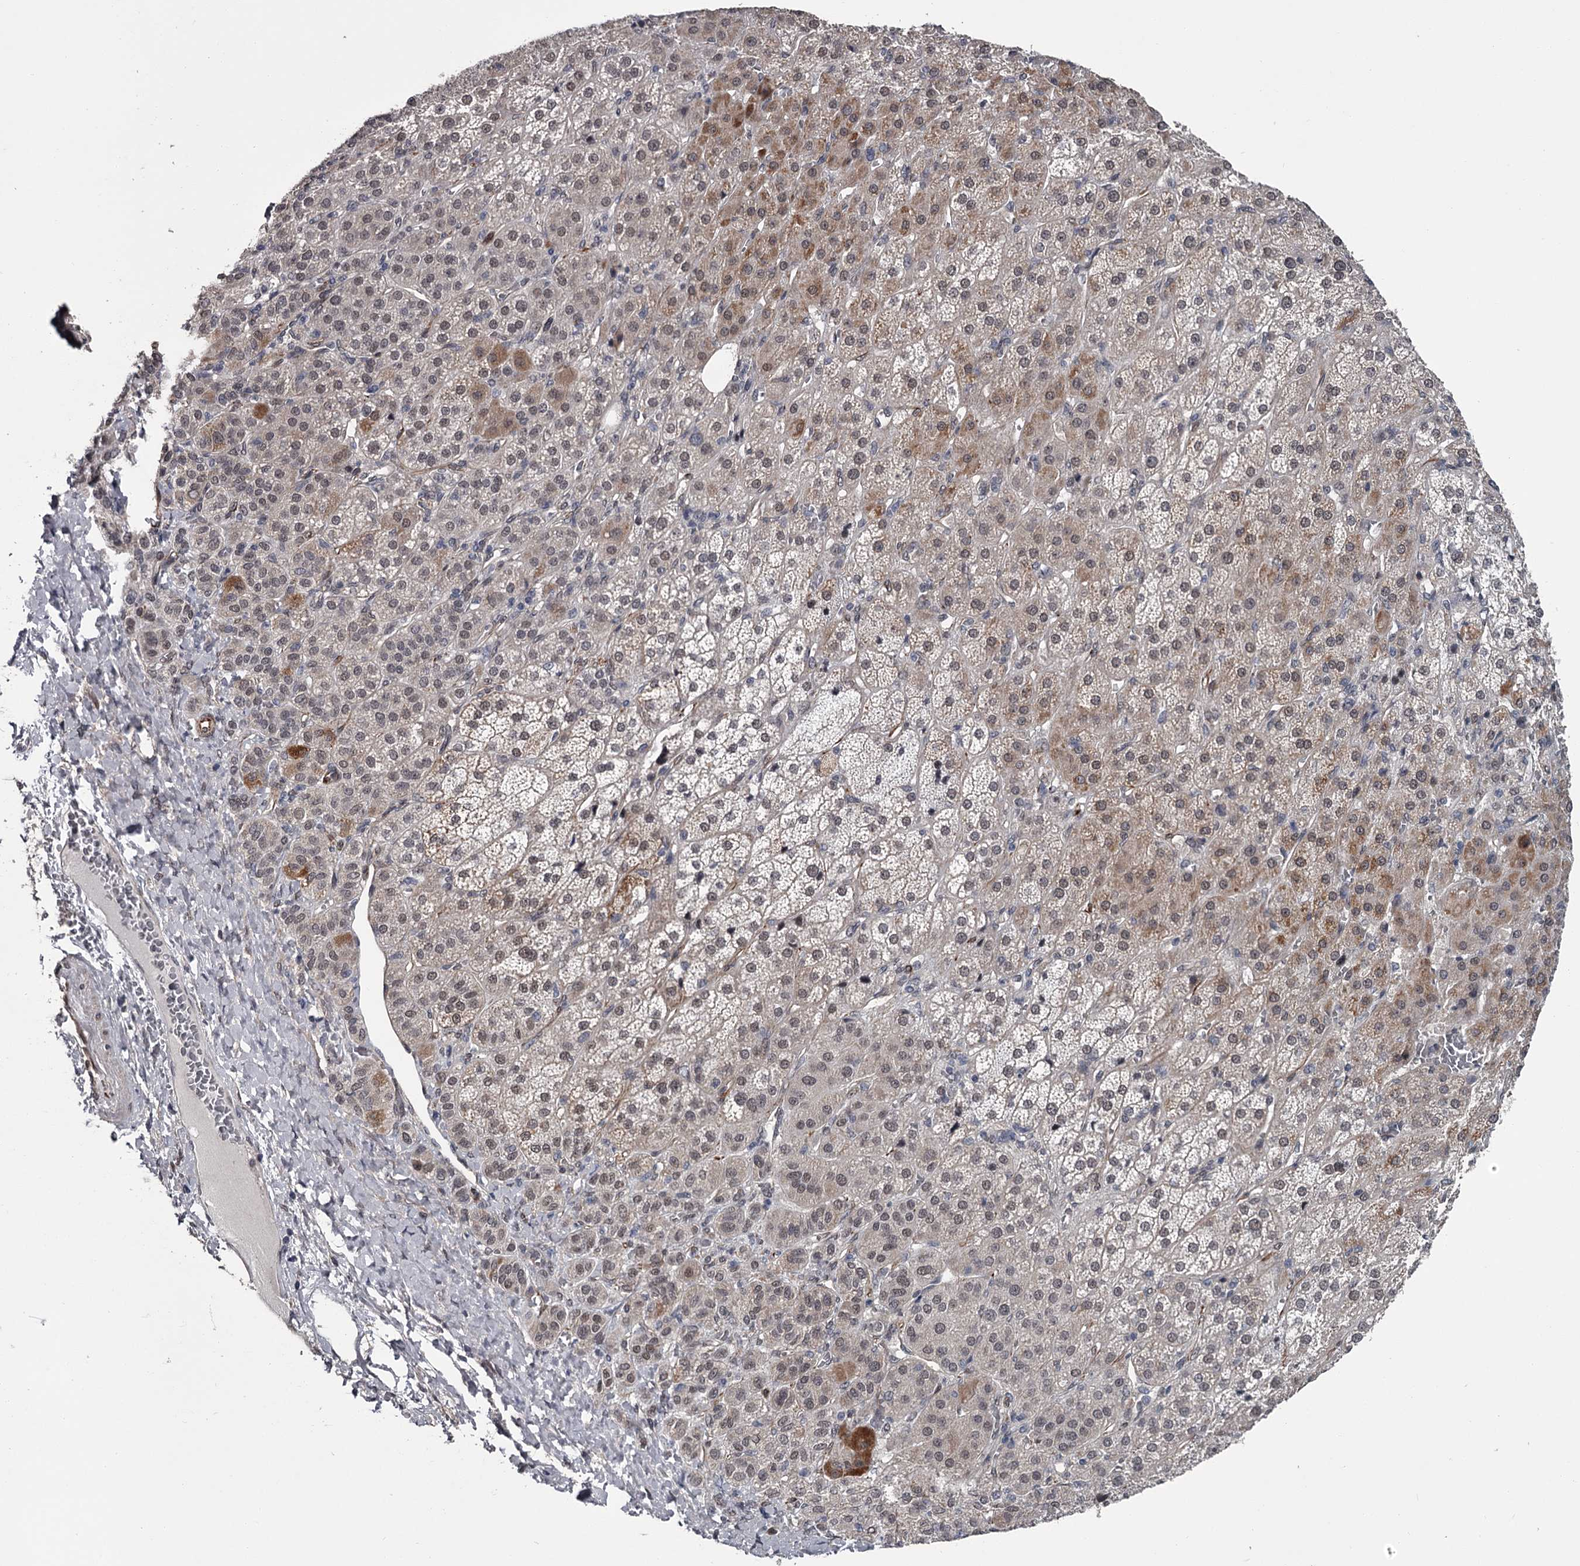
{"staining": {"intensity": "moderate", "quantity": "25%-75%", "location": "cytoplasmic/membranous,nuclear"}, "tissue": "adrenal gland", "cell_type": "Glandular cells", "image_type": "normal", "snomed": [{"axis": "morphology", "description": "Normal tissue, NOS"}, {"axis": "topography", "description": "Adrenal gland"}], "caption": "DAB immunohistochemical staining of normal adrenal gland shows moderate cytoplasmic/membranous,nuclear protein expression in approximately 25%-75% of glandular cells.", "gene": "PRPF40B", "patient": {"sex": "female", "age": 57}}